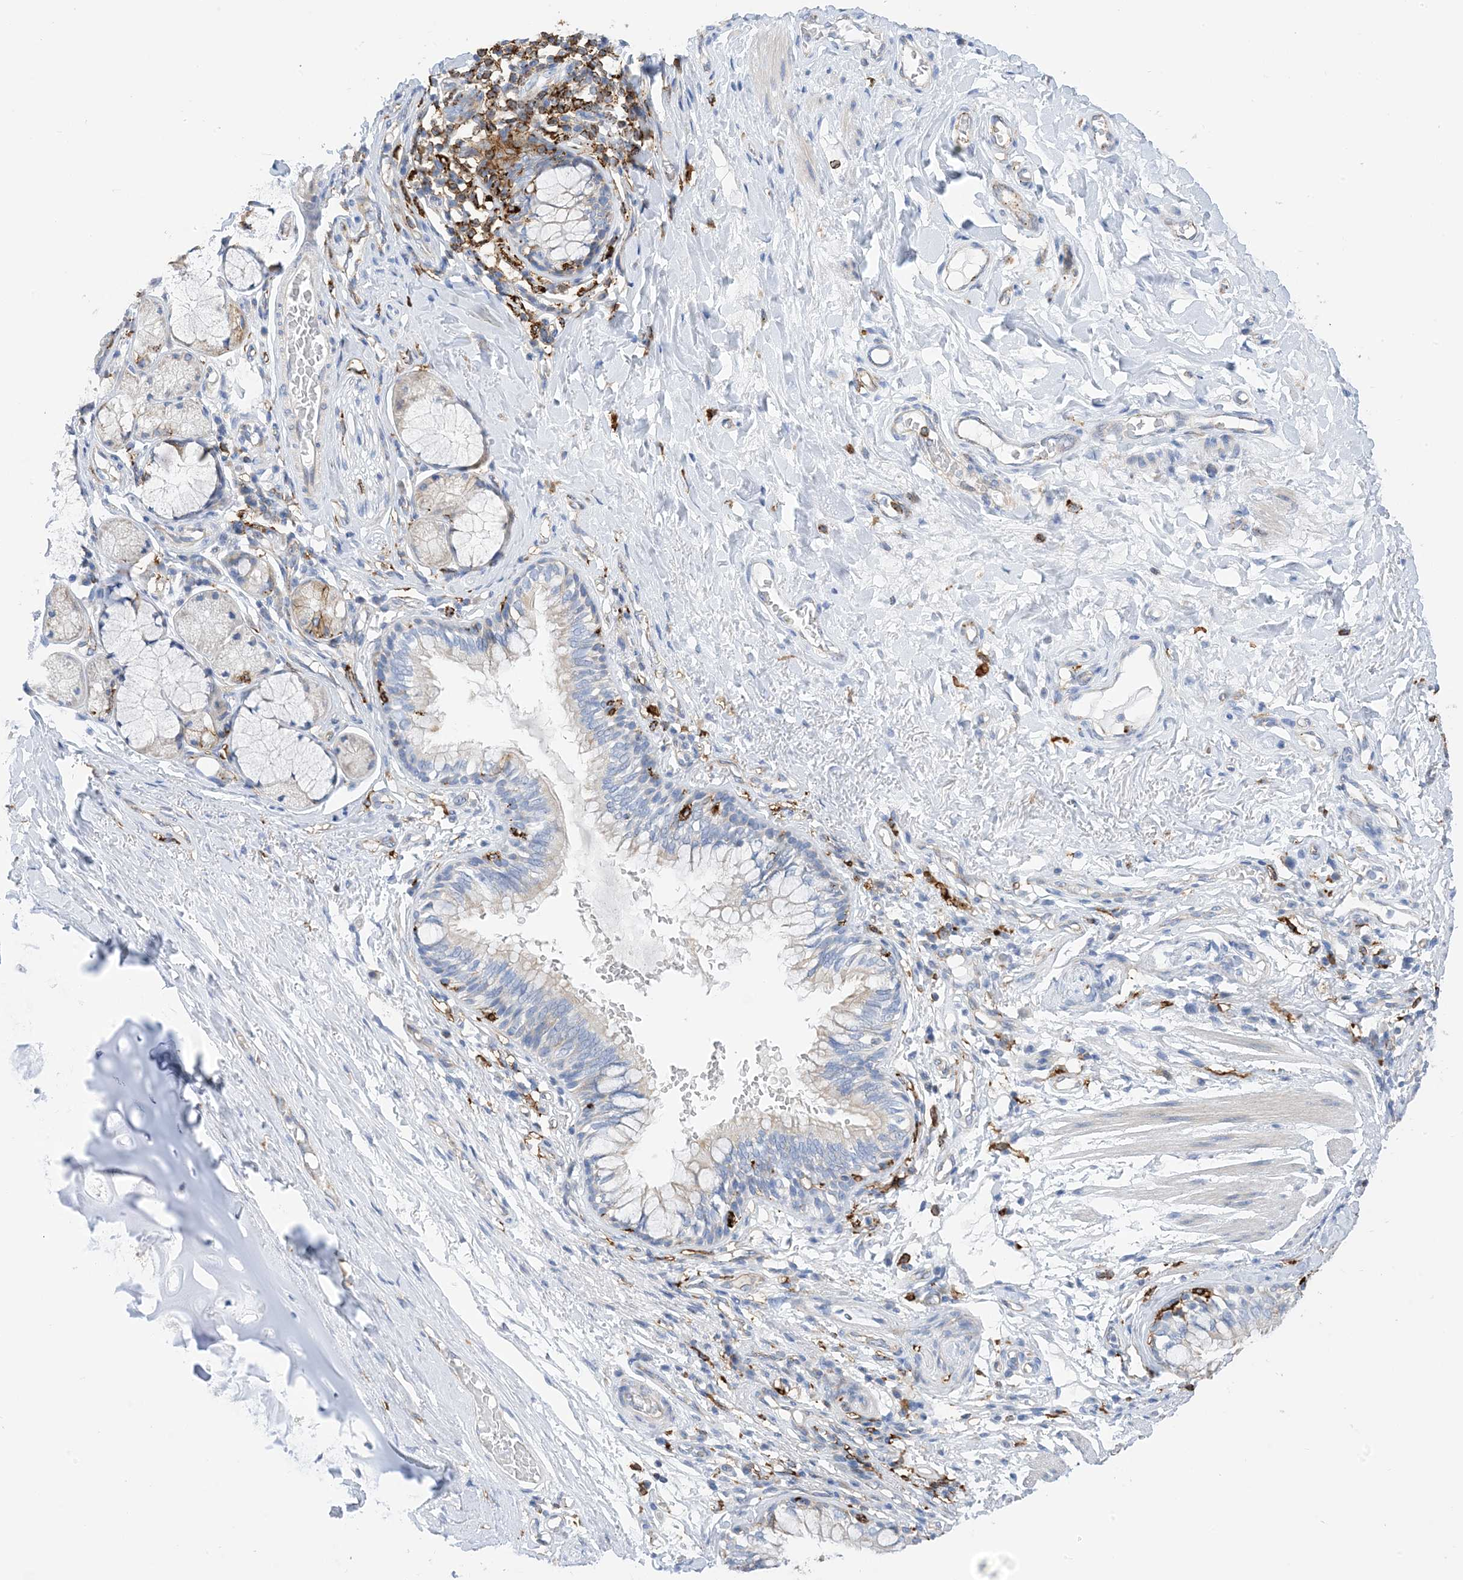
{"staining": {"intensity": "weak", "quantity": "25%-75%", "location": "cytoplasmic/membranous"}, "tissue": "bronchus", "cell_type": "Respiratory epithelial cells", "image_type": "normal", "snomed": [{"axis": "morphology", "description": "Normal tissue, NOS"}, {"axis": "topography", "description": "Cartilage tissue"}, {"axis": "topography", "description": "Bronchus"}], "caption": "Brown immunohistochemical staining in normal human bronchus reveals weak cytoplasmic/membranous expression in about 25%-75% of respiratory epithelial cells.", "gene": "DPH3", "patient": {"sex": "female", "age": 36}}